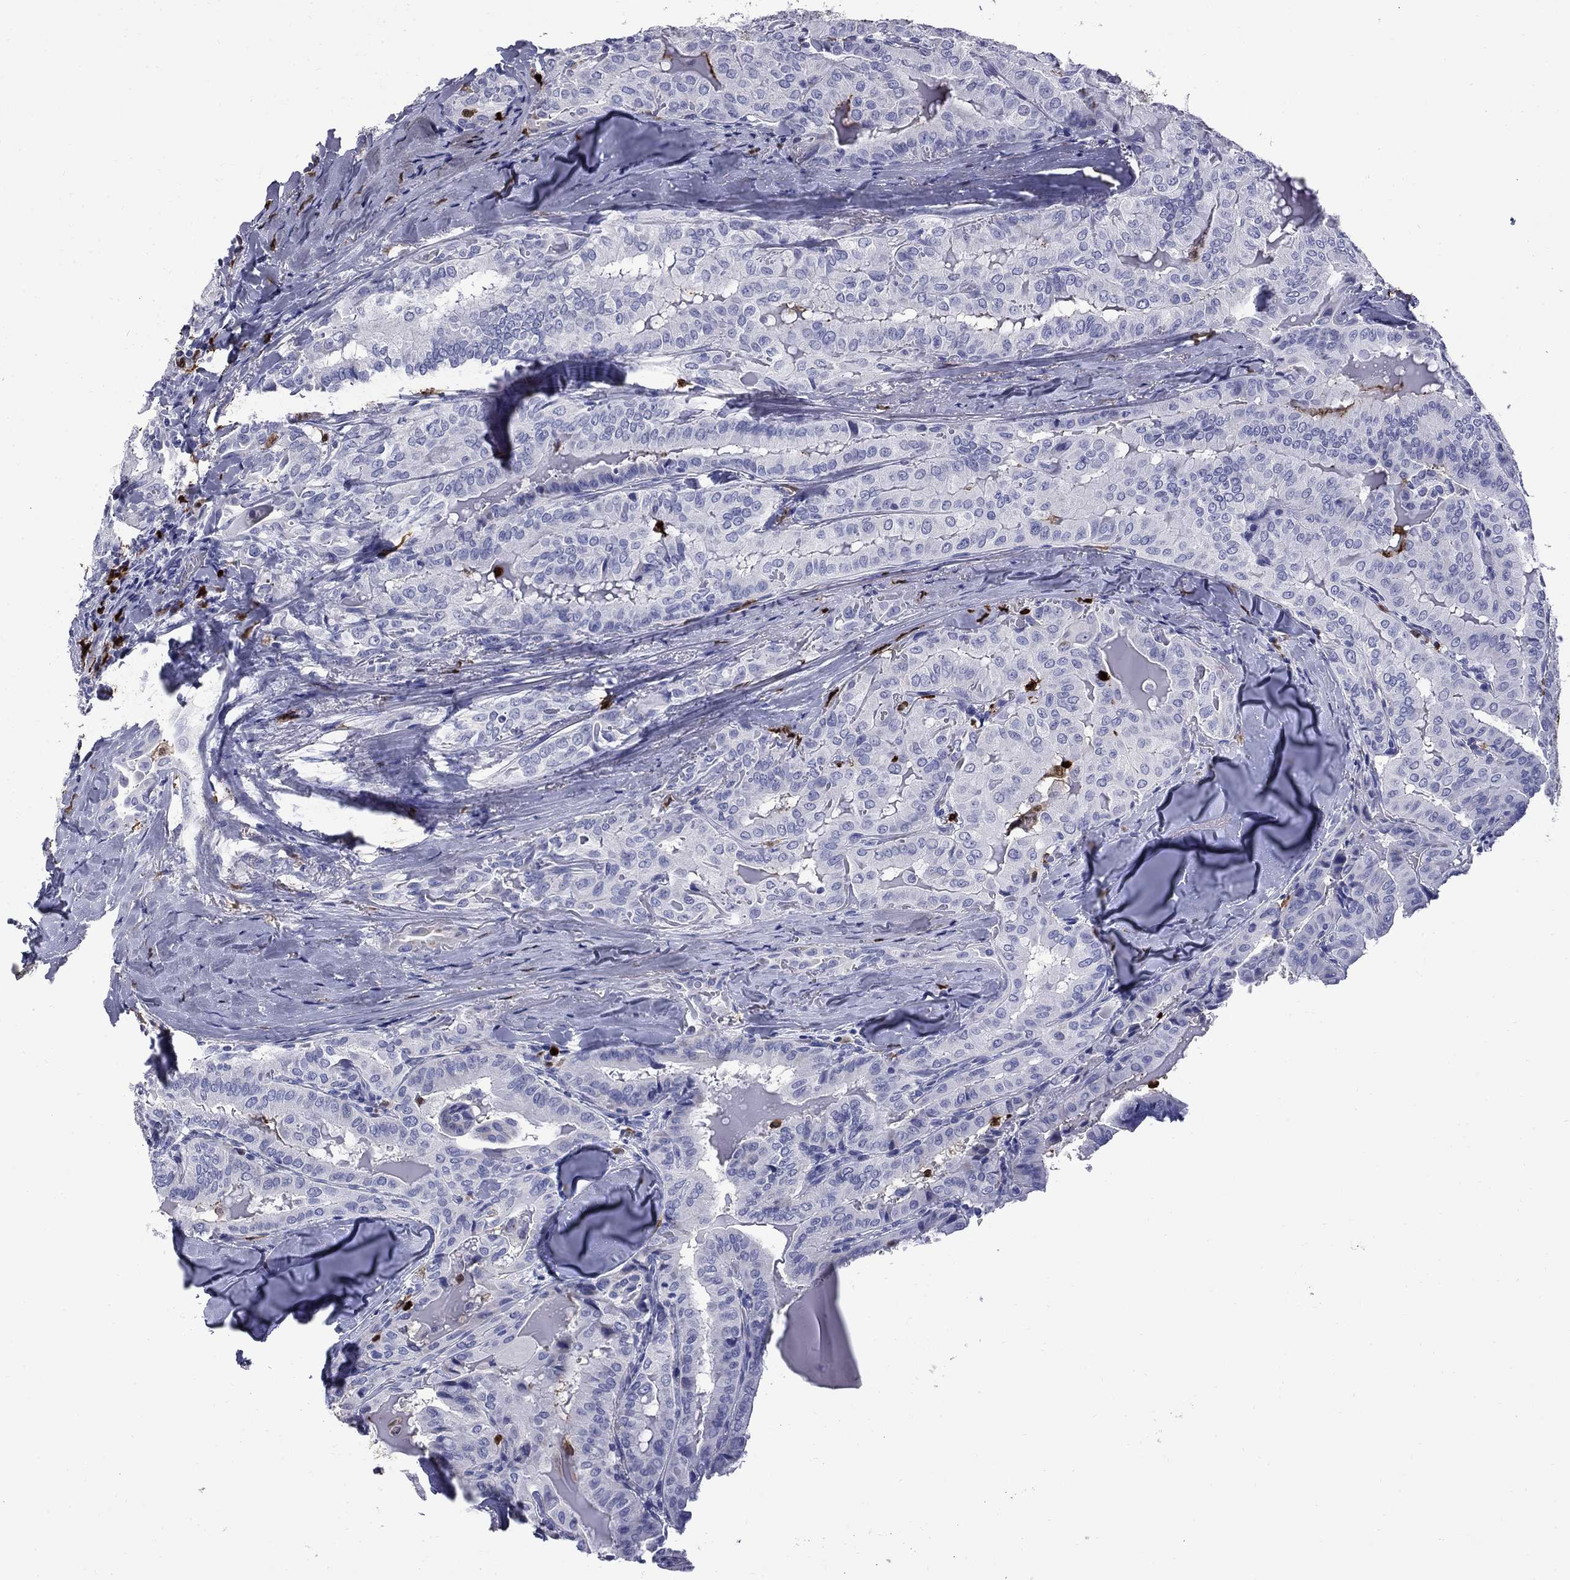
{"staining": {"intensity": "negative", "quantity": "none", "location": "none"}, "tissue": "thyroid cancer", "cell_type": "Tumor cells", "image_type": "cancer", "snomed": [{"axis": "morphology", "description": "Papillary adenocarcinoma, NOS"}, {"axis": "topography", "description": "Thyroid gland"}], "caption": "Immunohistochemical staining of human thyroid cancer (papillary adenocarcinoma) reveals no significant staining in tumor cells. (DAB immunohistochemistry (IHC) visualized using brightfield microscopy, high magnification).", "gene": "TRIM29", "patient": {"sex": "female", "age": 68}}